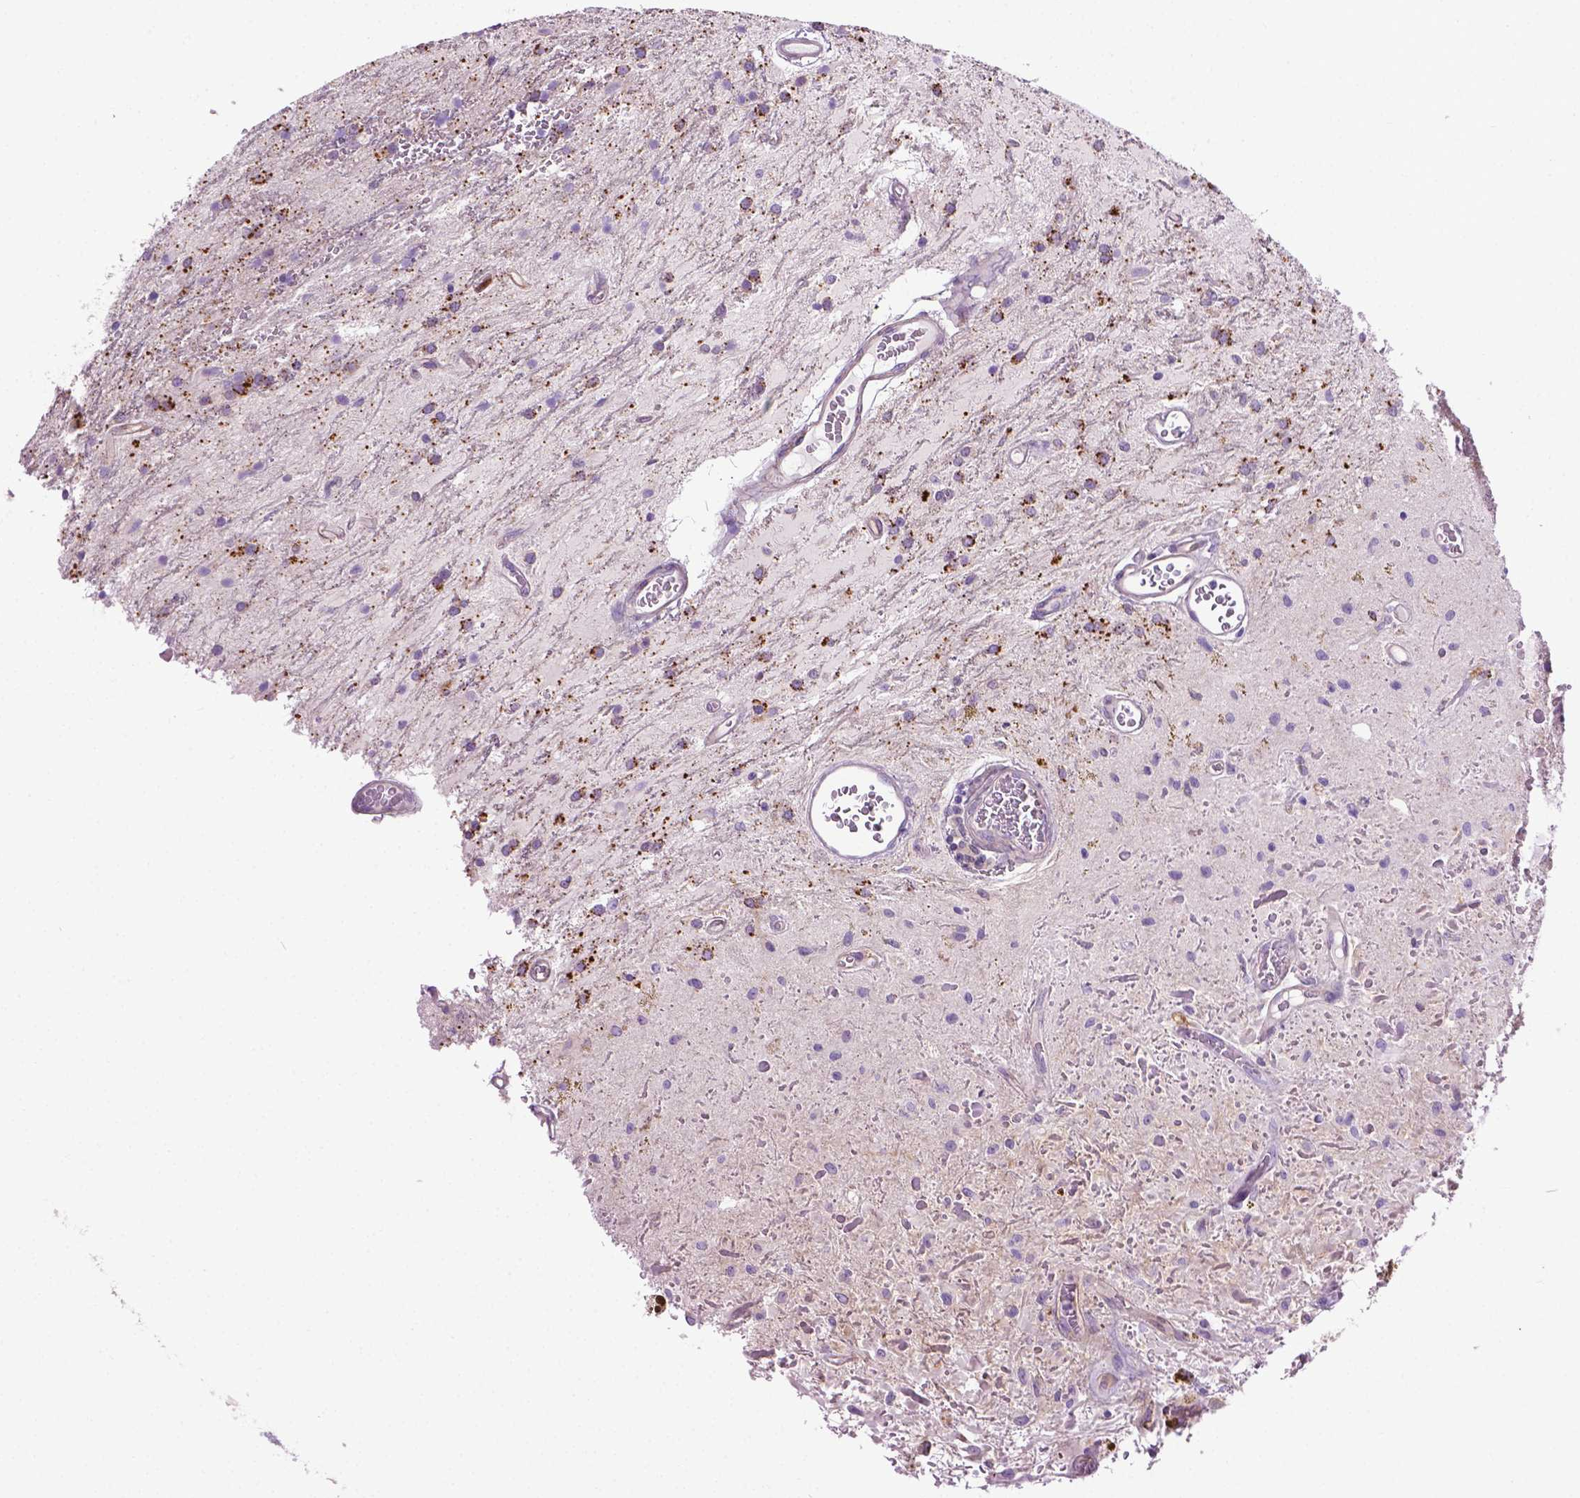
{"staining": {"intensity": "negative", "quantity": "none", "location": "none"}, "tissue": "glioma", "cell_type": "Tumor cells", "image_type": "cancer", "snomed": [{"axis": "morphology", "description": "Glioma, malignant, Low grade"}, {"axis": "topography", "description": "Cerebellum"}], "caption": "IHC image of human low-grade glioma (malignant) stained for a protein (brown), which demonstrates no expression in tumor cells.", "gene": "SPECC1L", "patient": {"sex": "female", "age": 14}}